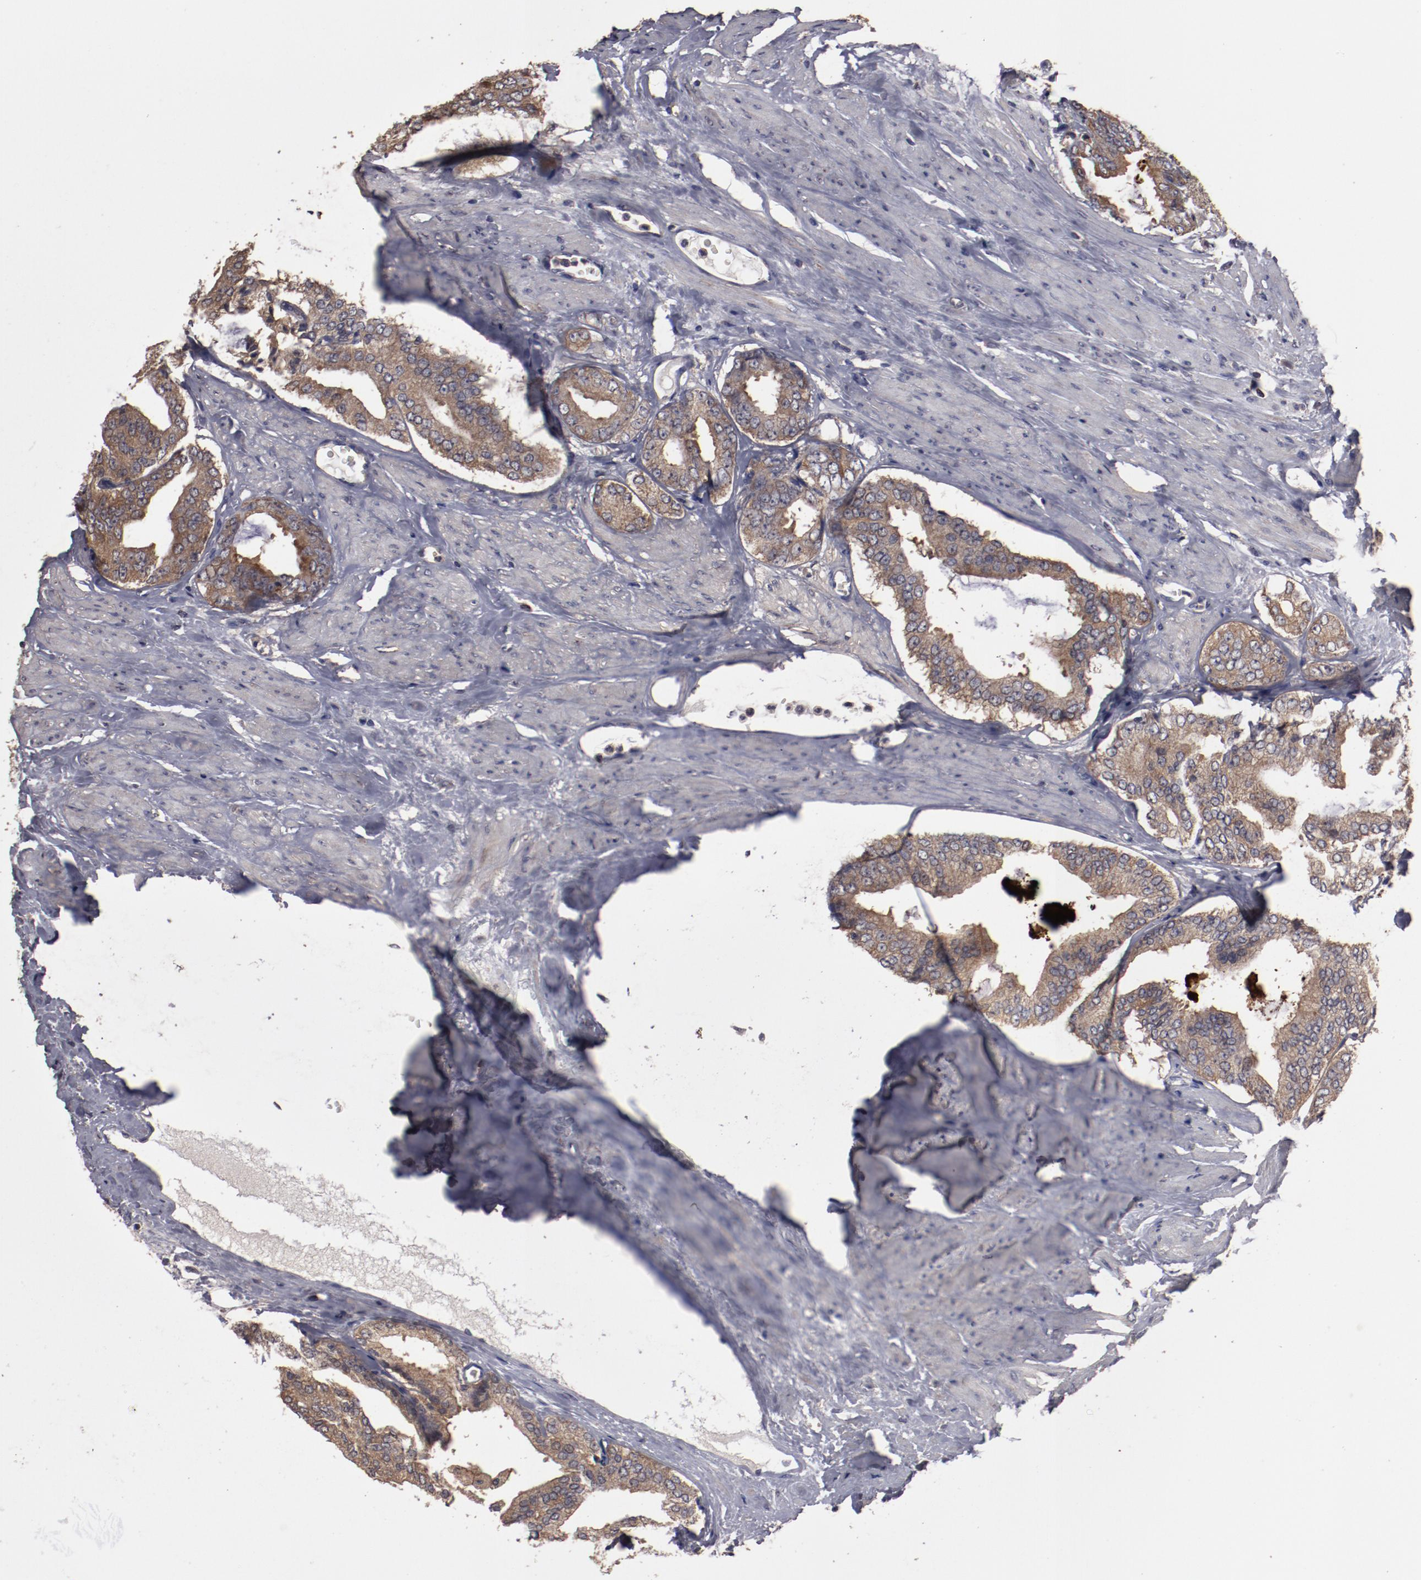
{"staining": {"intensity": "moderate", "quantity": ">75%", "location": "cytoplasmic/membranous"}, "tissue": "prostate cancer", "cell_type": "Tumor cells", "image_type": "cancer", "snomed": [{"axis": "morphology", "description": "Adenocarcinoma, Medium grade"}, {"axis": "topography", "description": "Prostate"}], "caption": "Prostate cancer (adenocarcinoma (medium-grade)) stained with IHC exhibits moderate cytoplasmic/membranous expression in approximately >75% of tumor cells.", "gene": "LRRC75B", "patient": {"sex": "male", "age": 79}}